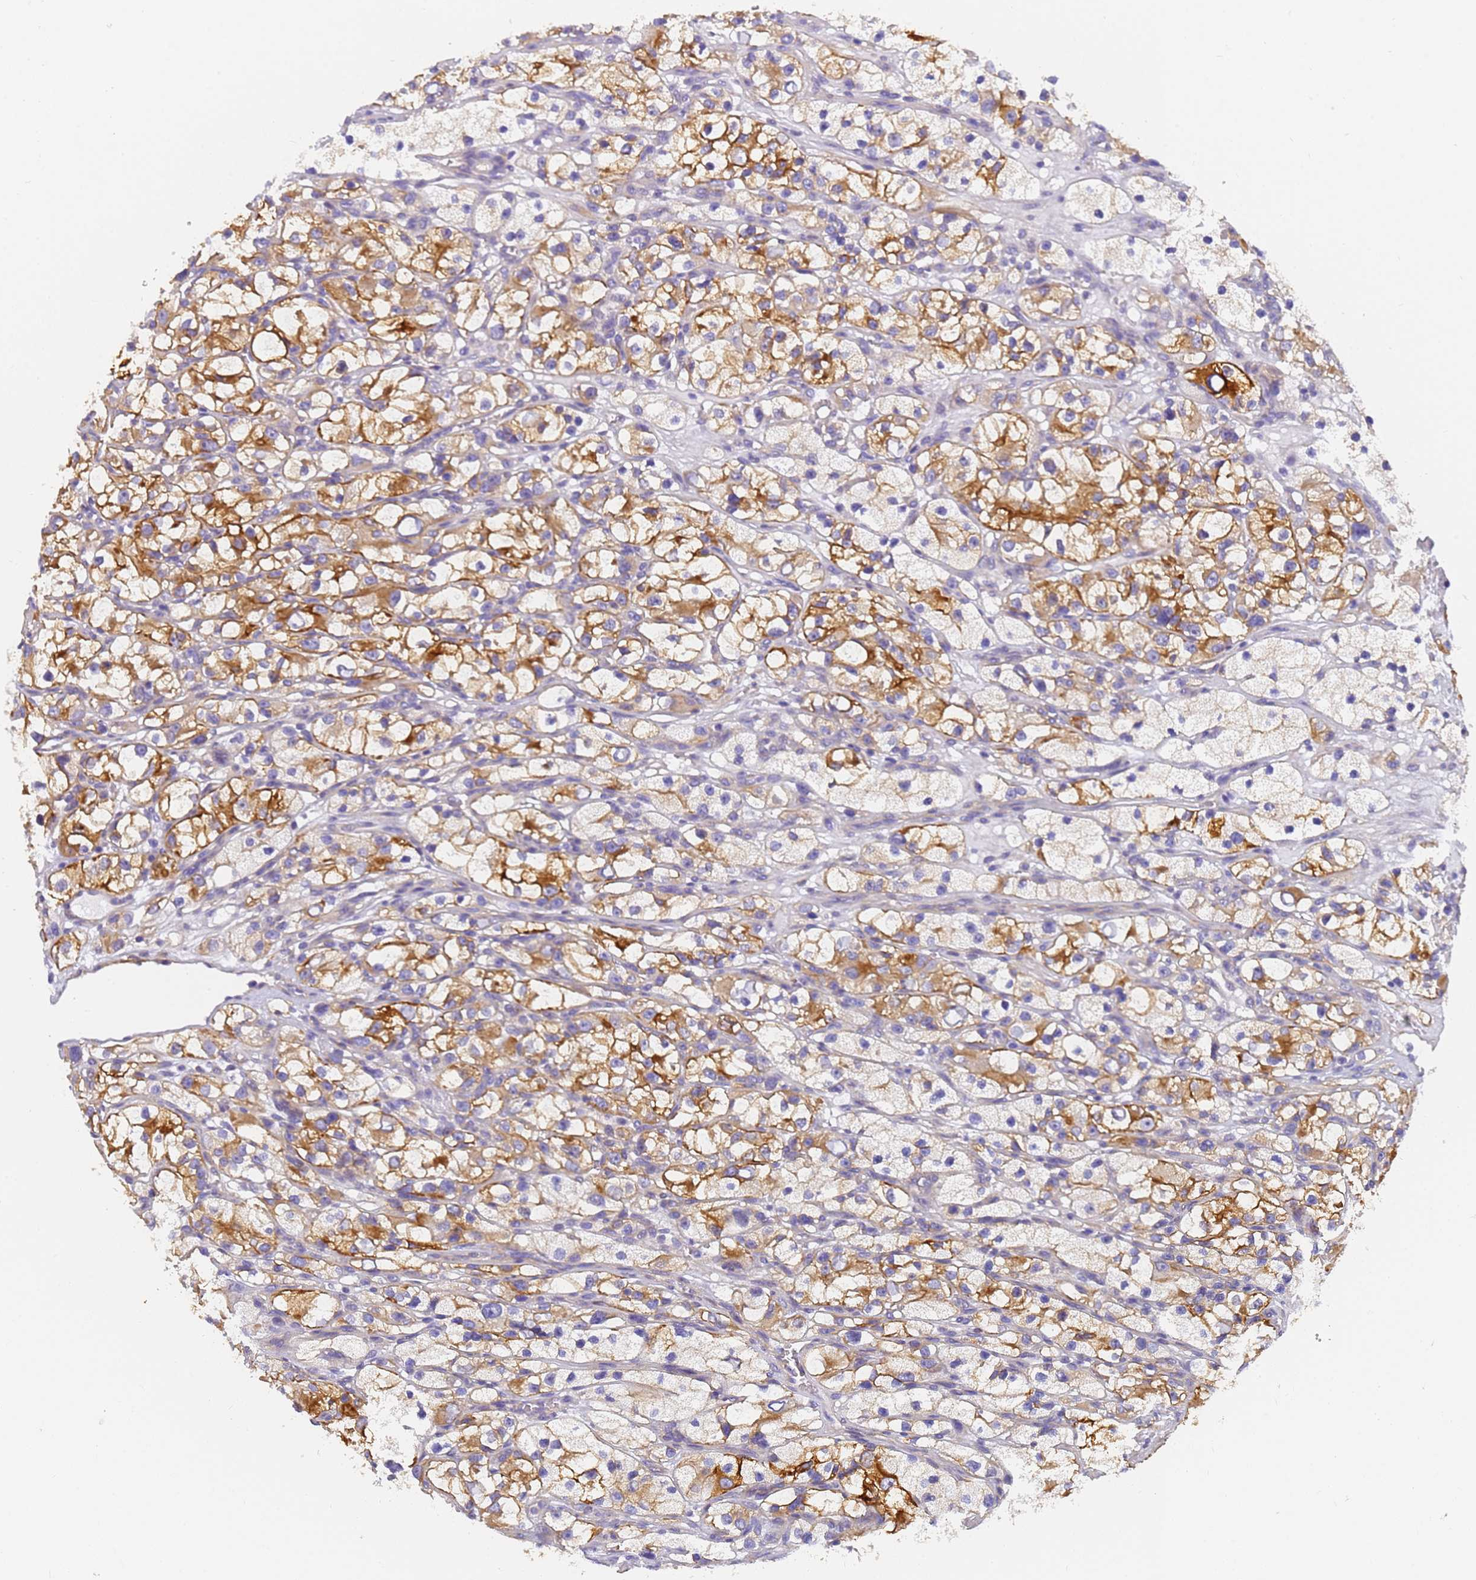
{"staining": {"intensity": "moderate", "quantity": ">75%", "location": "cytoplasmic/membranous"}, "tissue": "renal cancer", "cell_type": "Tumor cells", "image_type": "cancer", "snomed": [{"axis": "morphology", "description": "Adenocarcinoma, NOS"}, {"axis": "topography", "description": "Kidney"}], "caption": "The histopathology image exhibits staining of renal cancer (adenocarcinoma), revealing moderate cytoplasmic/membranous protein expression (brown color) within tumor cells. The protein is shown in brown color, while the nuclei are stained blue.", "gene": "MVB12A", "patient": {"sex": "female", "age": 57}}